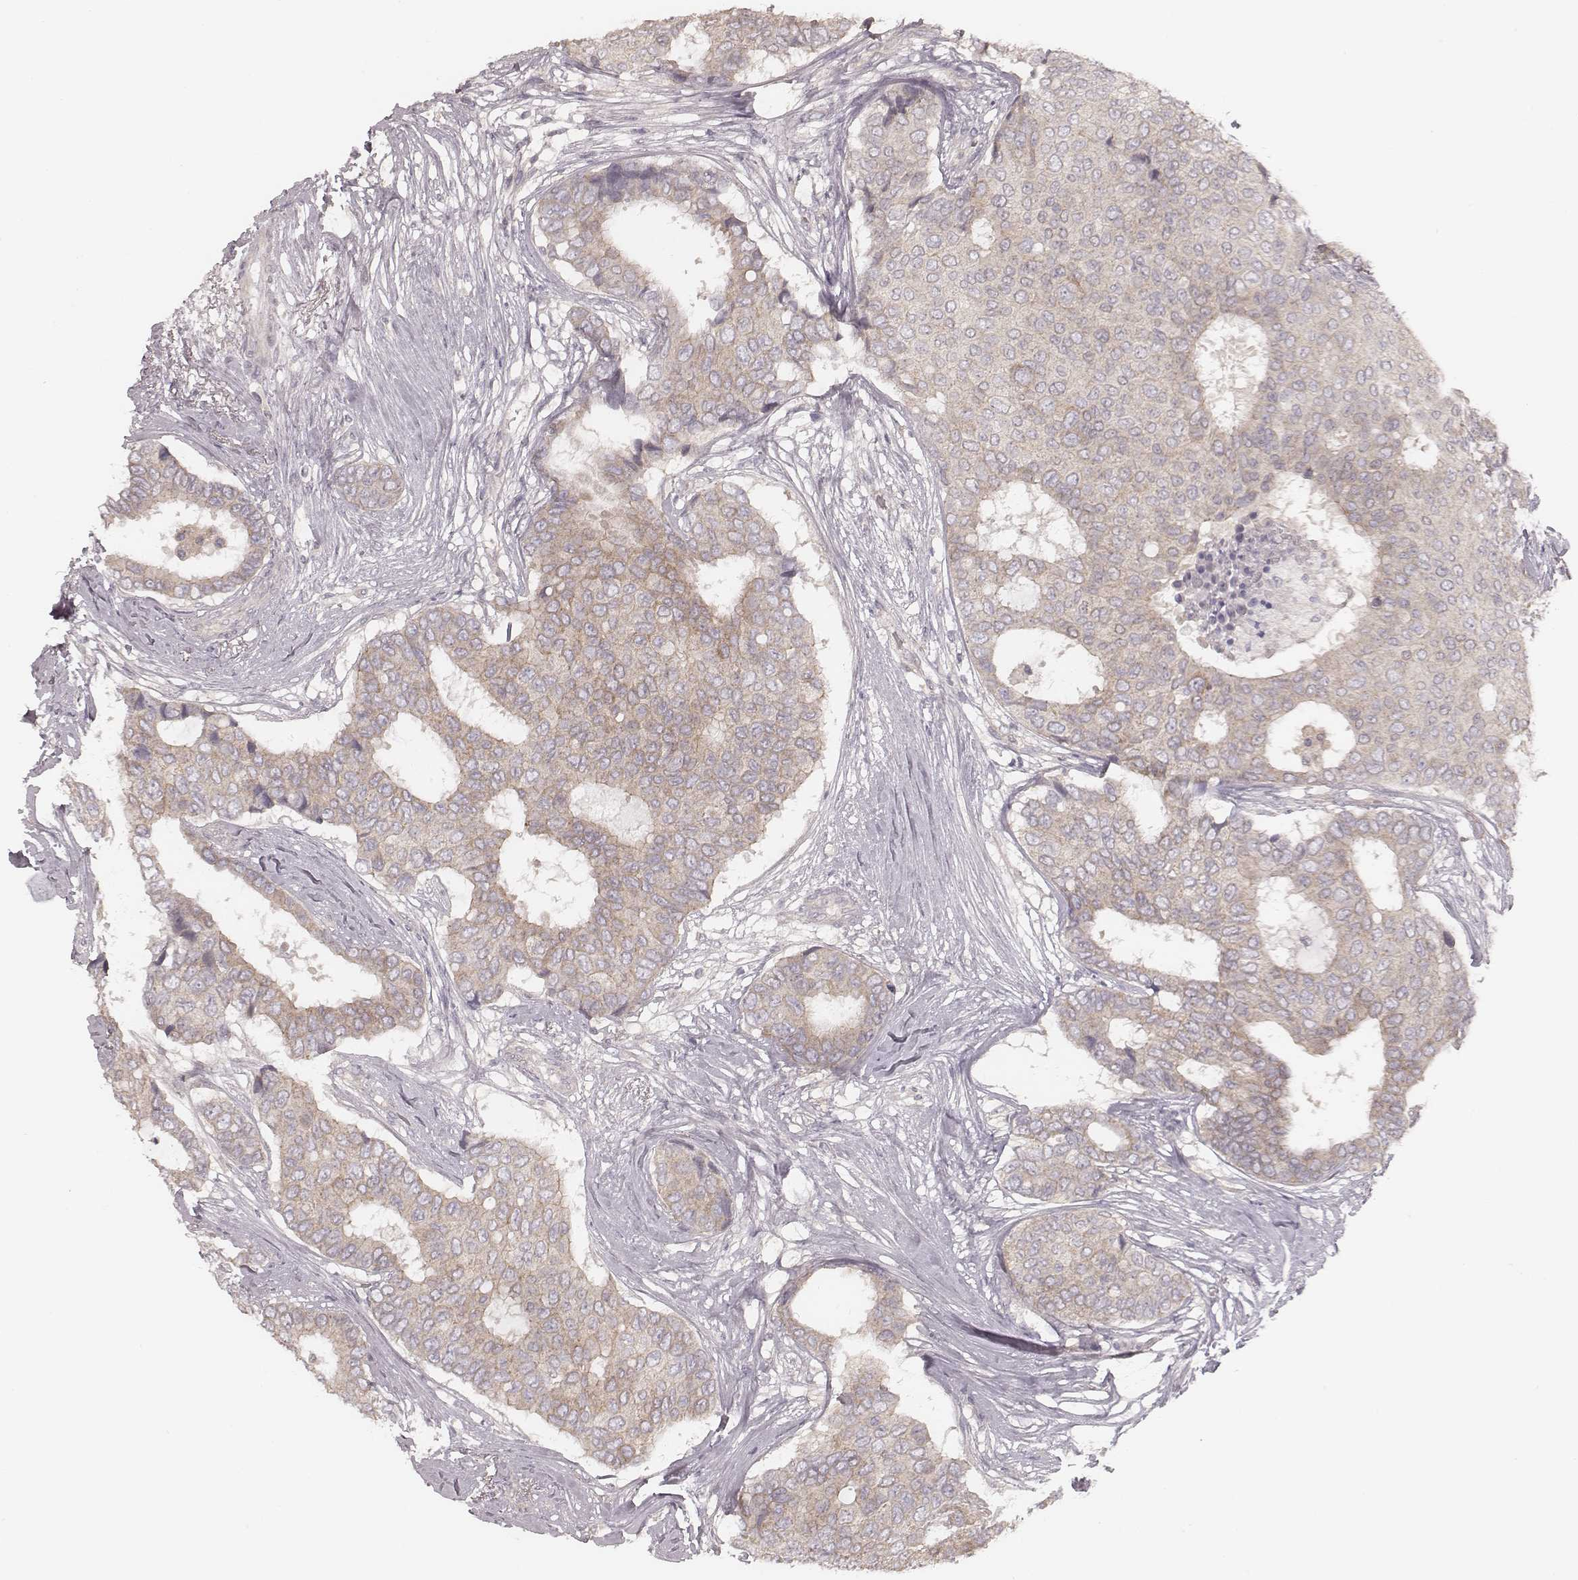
{"staining": {"intensity": "weak", "quantity": ">75%", "location": "cytoplasmic/membranous"}, "tissue": "breast cancer", "cell_type": "Tumor cells", "image_type": "cancer", "snomed": [{"axis": "morphology", "description": "Duct carcinoma"}, {"axis": "topography", "description": "Breast"}], "caption": "Weak cytoplasmic/membranous positivity is appreciated in approximately >75% of tumor cells in breast invasive ductal carcinoma.", "gene": "TDRD5", "patient": {"sex": "female", "age": 75}}